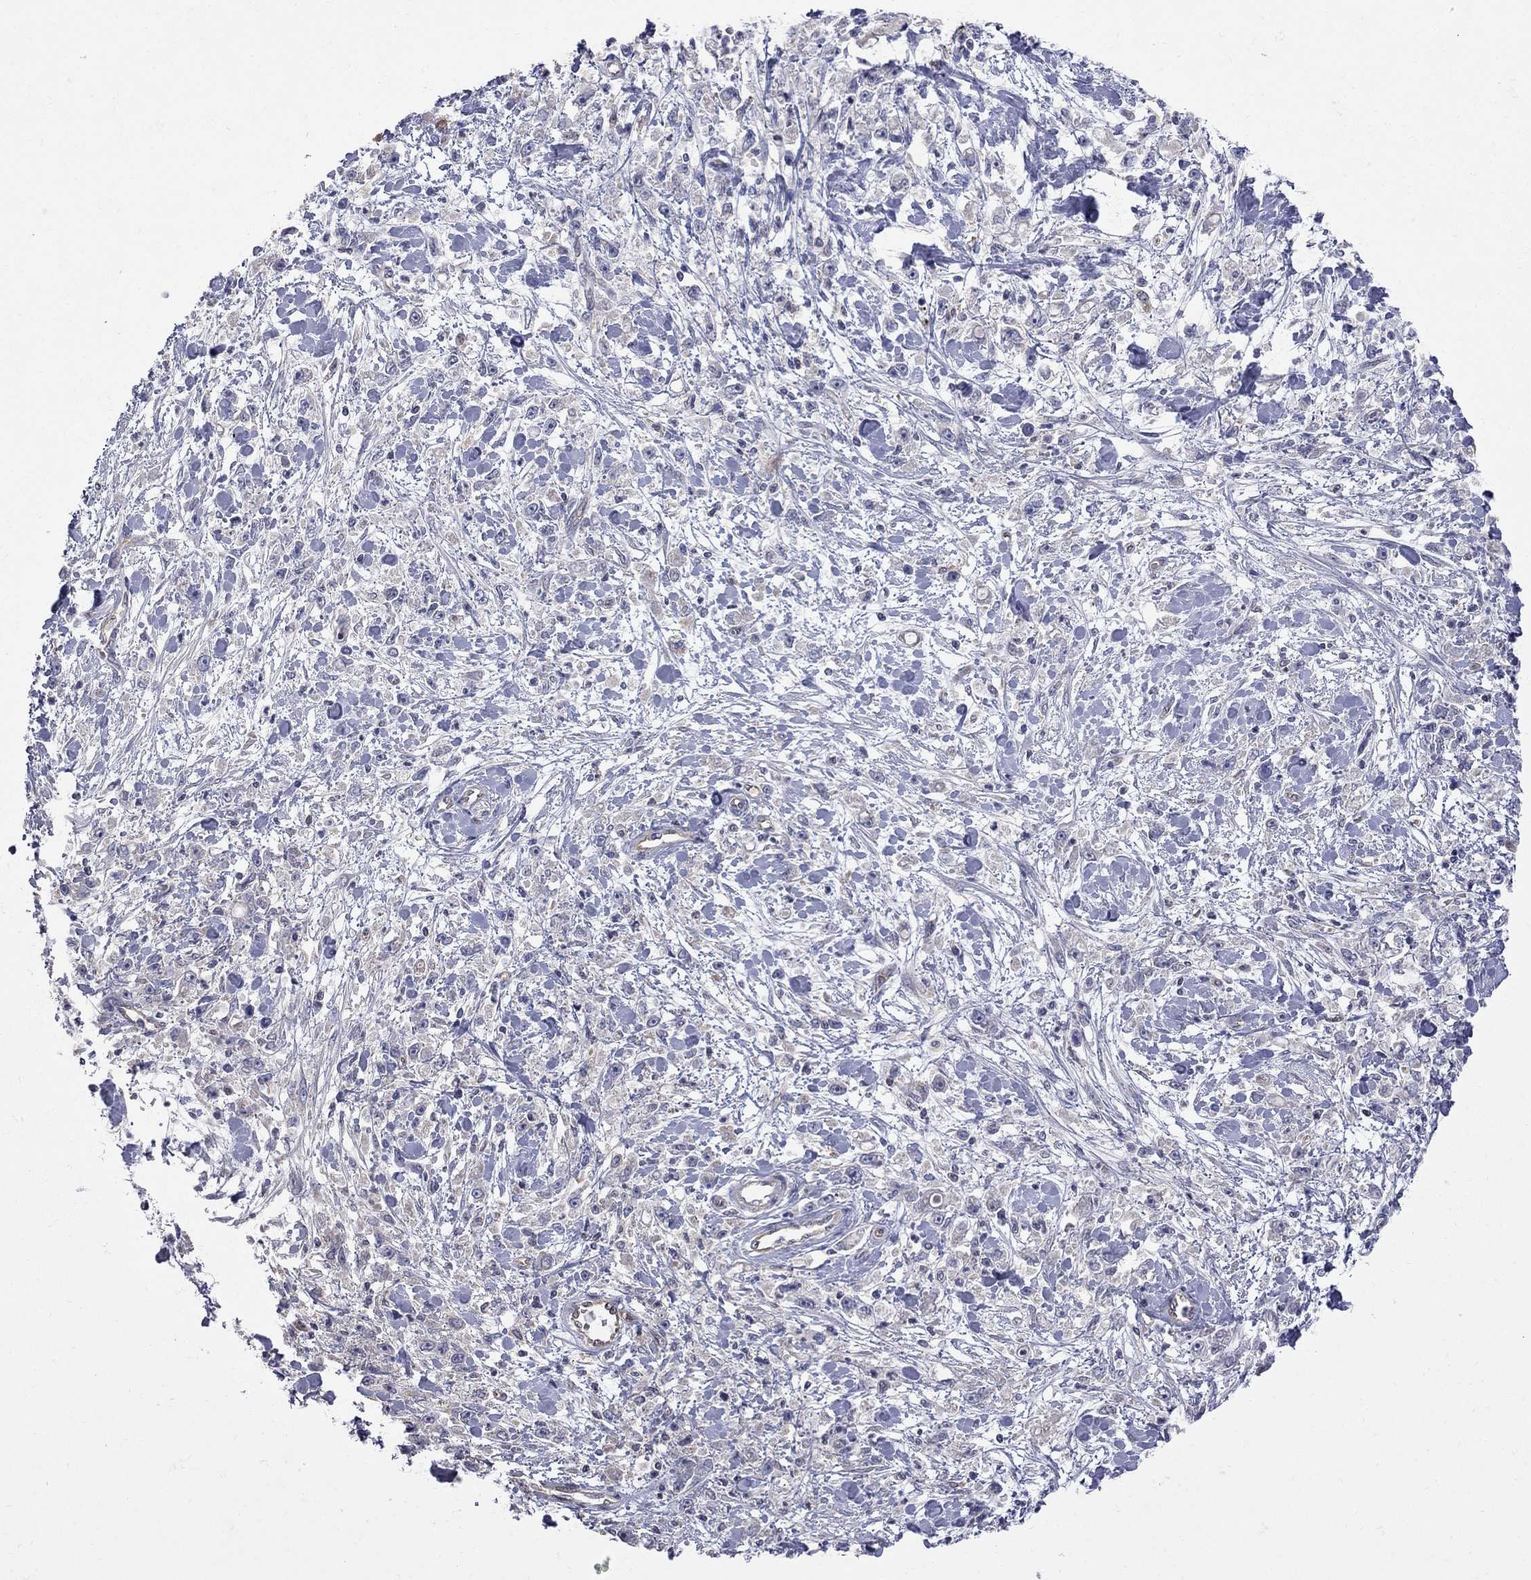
{"staining": {"intensity": "negative", "quantity": "none", "location": "none"}, "tissue": "stomach cancer", "cell_type": "Tumor cells", "image_type": "cancer", "snomed": [{"axis": "morphology", "description": "Adenocarcinoma, NOS"}, {"axis": "topography", "description": "Stomach"}], "caption": "High power microscopy histopathology image of an immunohistochemistry (IHC) image of stomach adenocarcinoma, revealing no significant expression in tumor cells. (DAB immunohistochemistry (IHC) with hematoxylin counter stain).", "gene": "ABI3", "patient": {"sex": "female", "age": 59}}